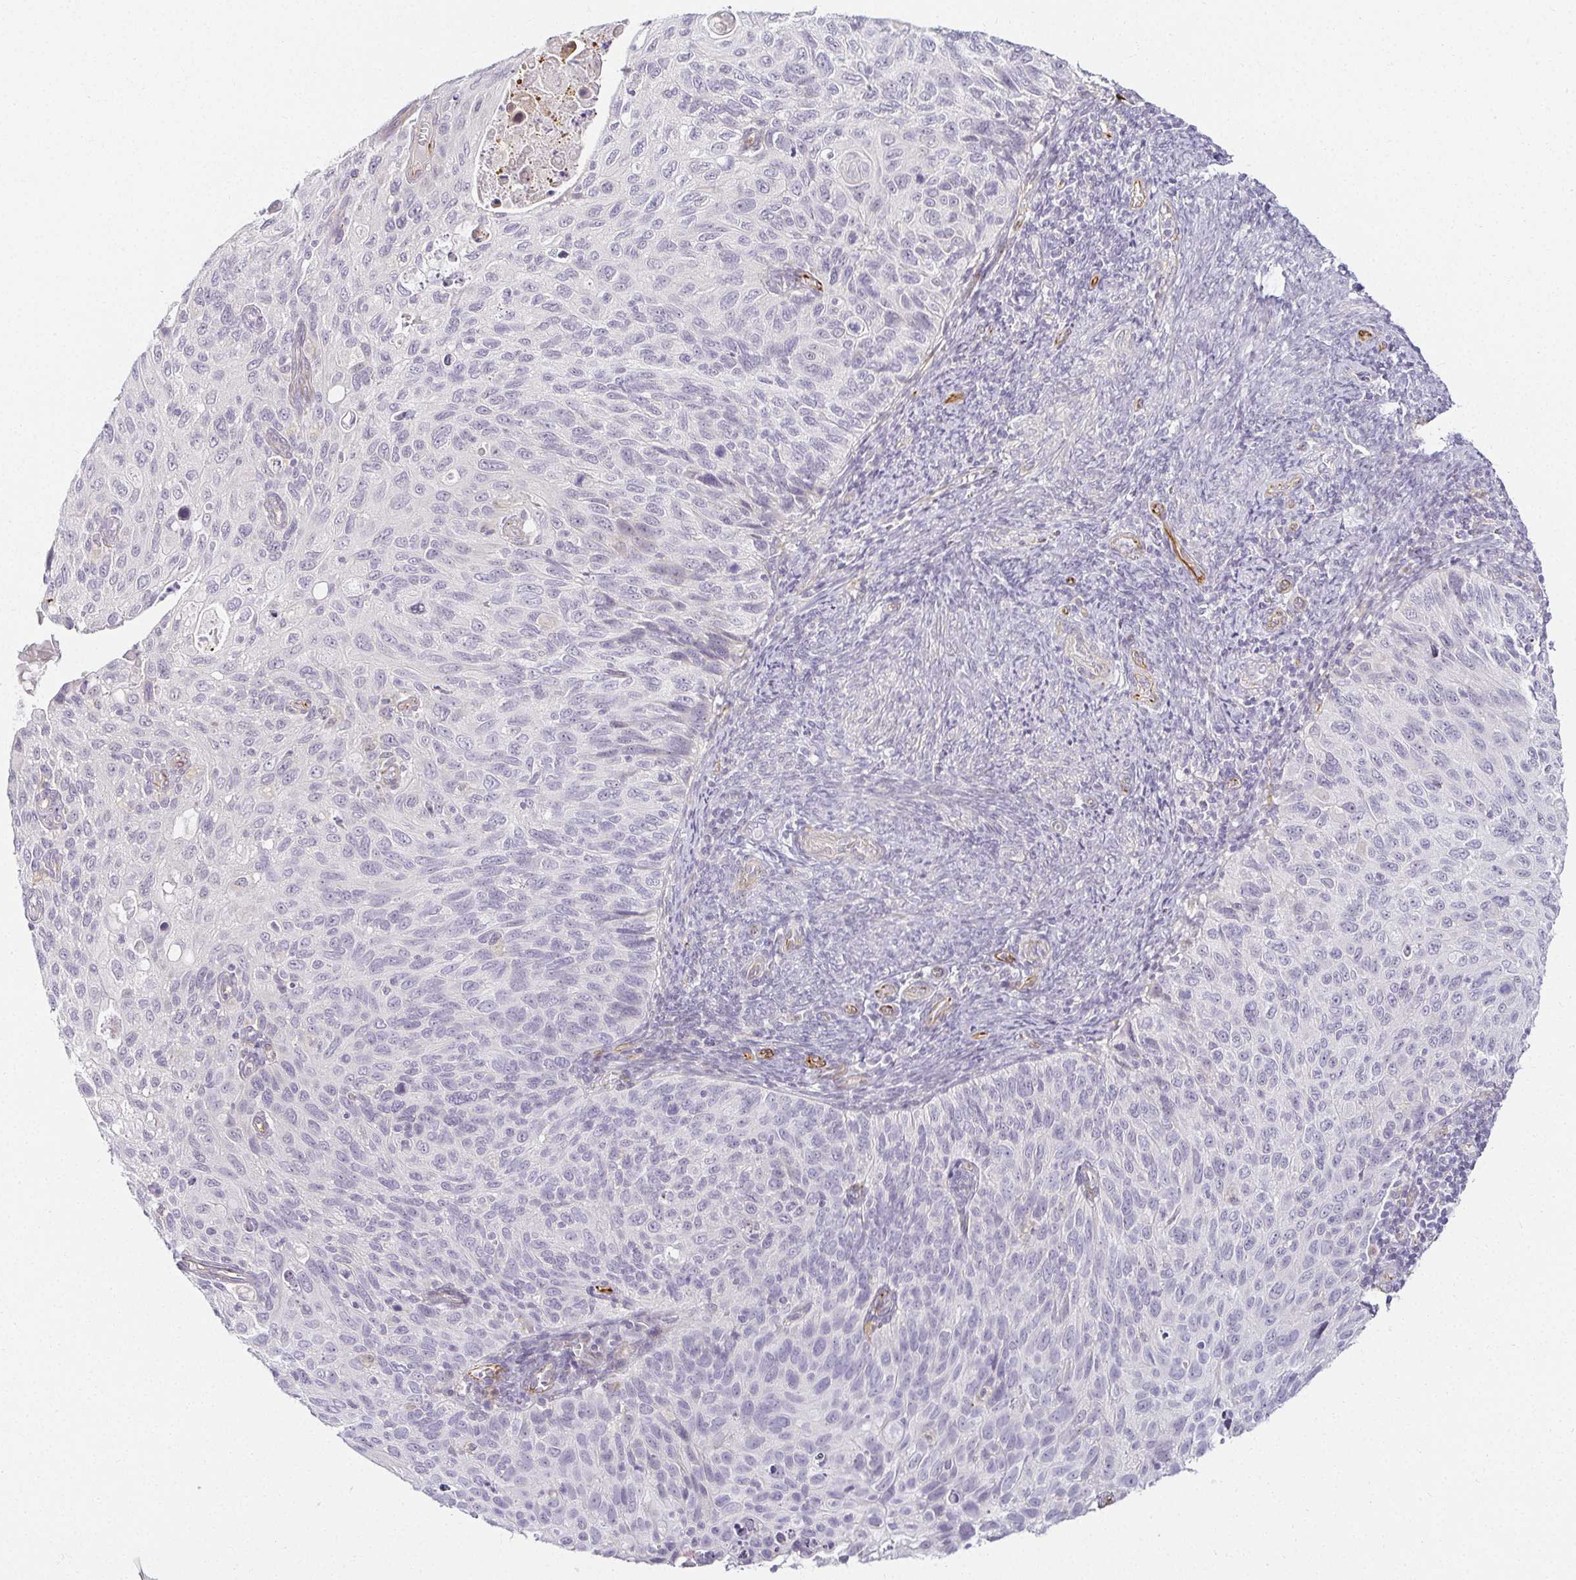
{"staining": {"intensity": "negative", "quantity": "none", "location": "none"}, "tissue": "cervical cancer", "cell_type": "Tumor cells", "image_type": "cancer", "snomed": [{"axis": "morphology", "description": "Squamous cell carcinoma, NOS"}, {"axis": "topography", "description": "Cervix"}], "caption": "This is an immunohistochemistry image of human cervical cancer (squamous cell carcinoma). There is no staining in tumor cells.", "gene": "ACAN", "patient": {"sex": "female", "age": 70}}